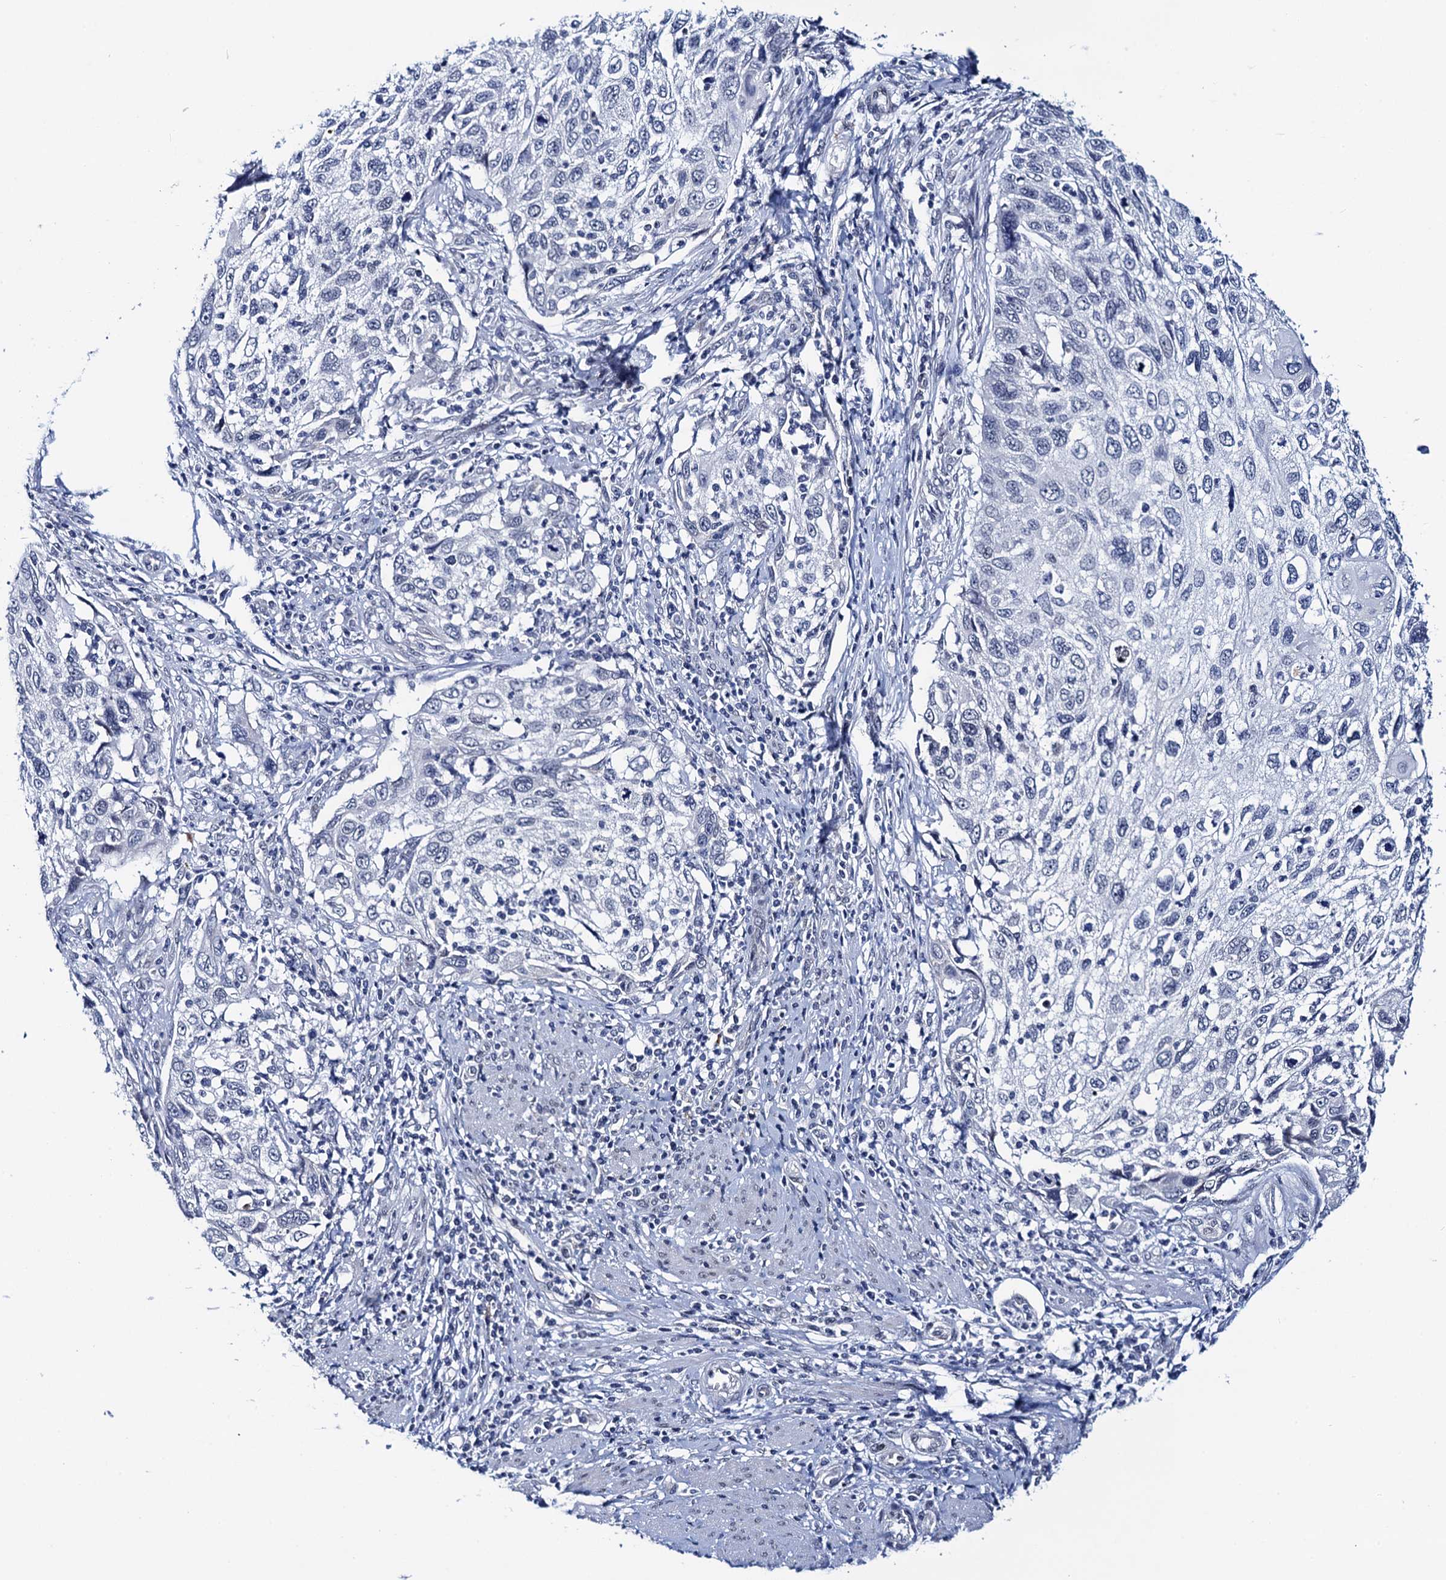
{"staining": {"intensity": "negative", "quantity": "none", "location": "none"}, "tissue": "cervical cancer", "cell_type": "Tumor cells", "image_type": "cancer", "snomed": [{"axis": "morphology", "description": "Squamous cell carcinoma, NOS"}, {"axis": "topography", "description": "Cervix"}], "caption": "This is an immunohistochemistry (IHC) histopathology image of cervical cancer. There is no expression in tumor cells.", "gene": "C16orf87", "patient": {"sex": "female", "age": 70}}